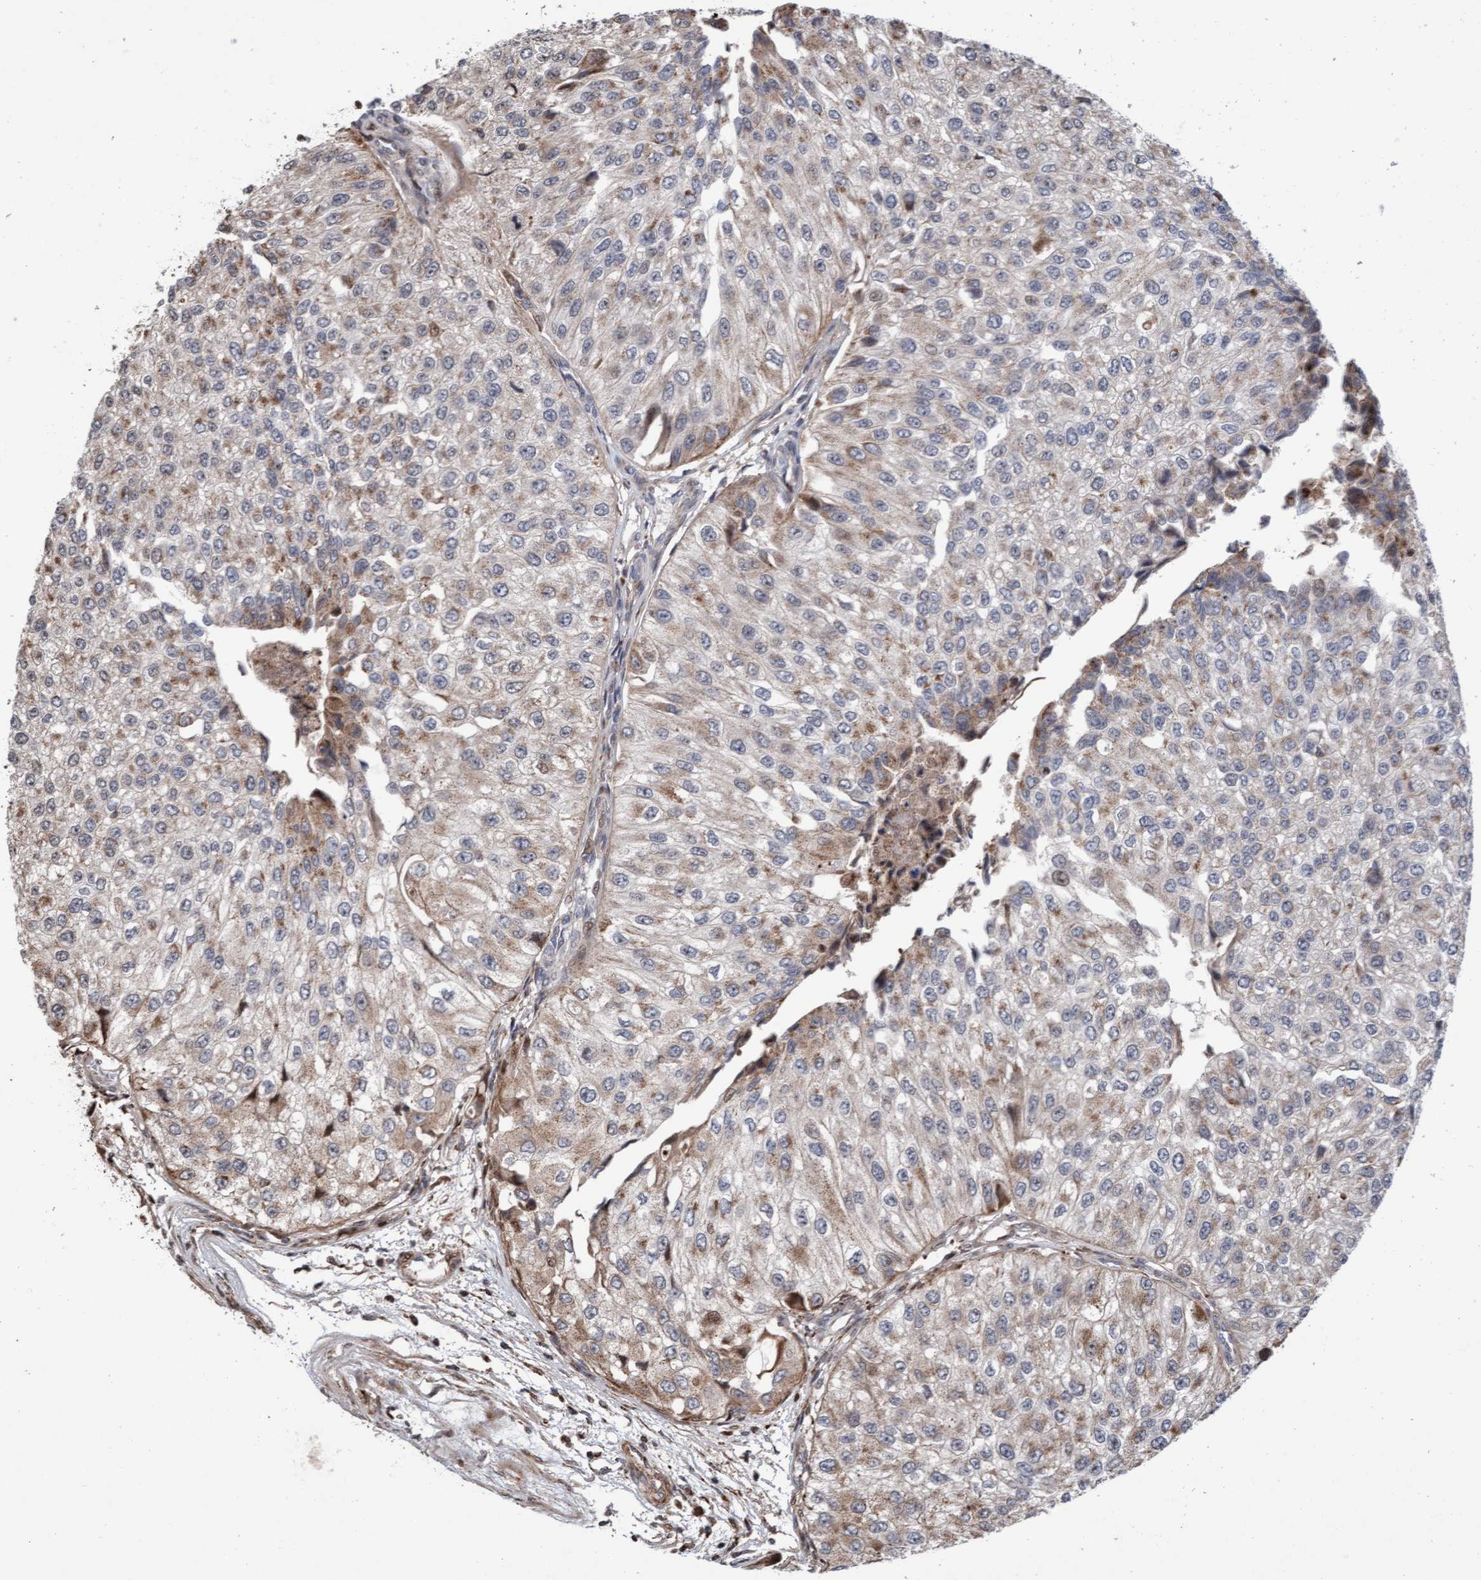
{"staining": {"intensity": "weak", "quantity": "25%-75%", "location": "cytoplasmic/membranous"}, "tissue": "urothelial cancer", "cell_type": "Tumor cells", "image_type": "cancer", "snomed": [{"axis": "morphology", "description": "Urothelial carcinoma, High grade"}, {"axis": "topography", "description": "Kidney"}, {"axis": "topography", "description": "Urinary bladder"}], "caption": "Protein staining exhibits weak cytoplasmic/membranous positivity in approximately 25%-75% of tumor cells in high-grade urothelial carcinoma.", "gene": "PECR", "patient": {"sex": "male", "age": 77}}